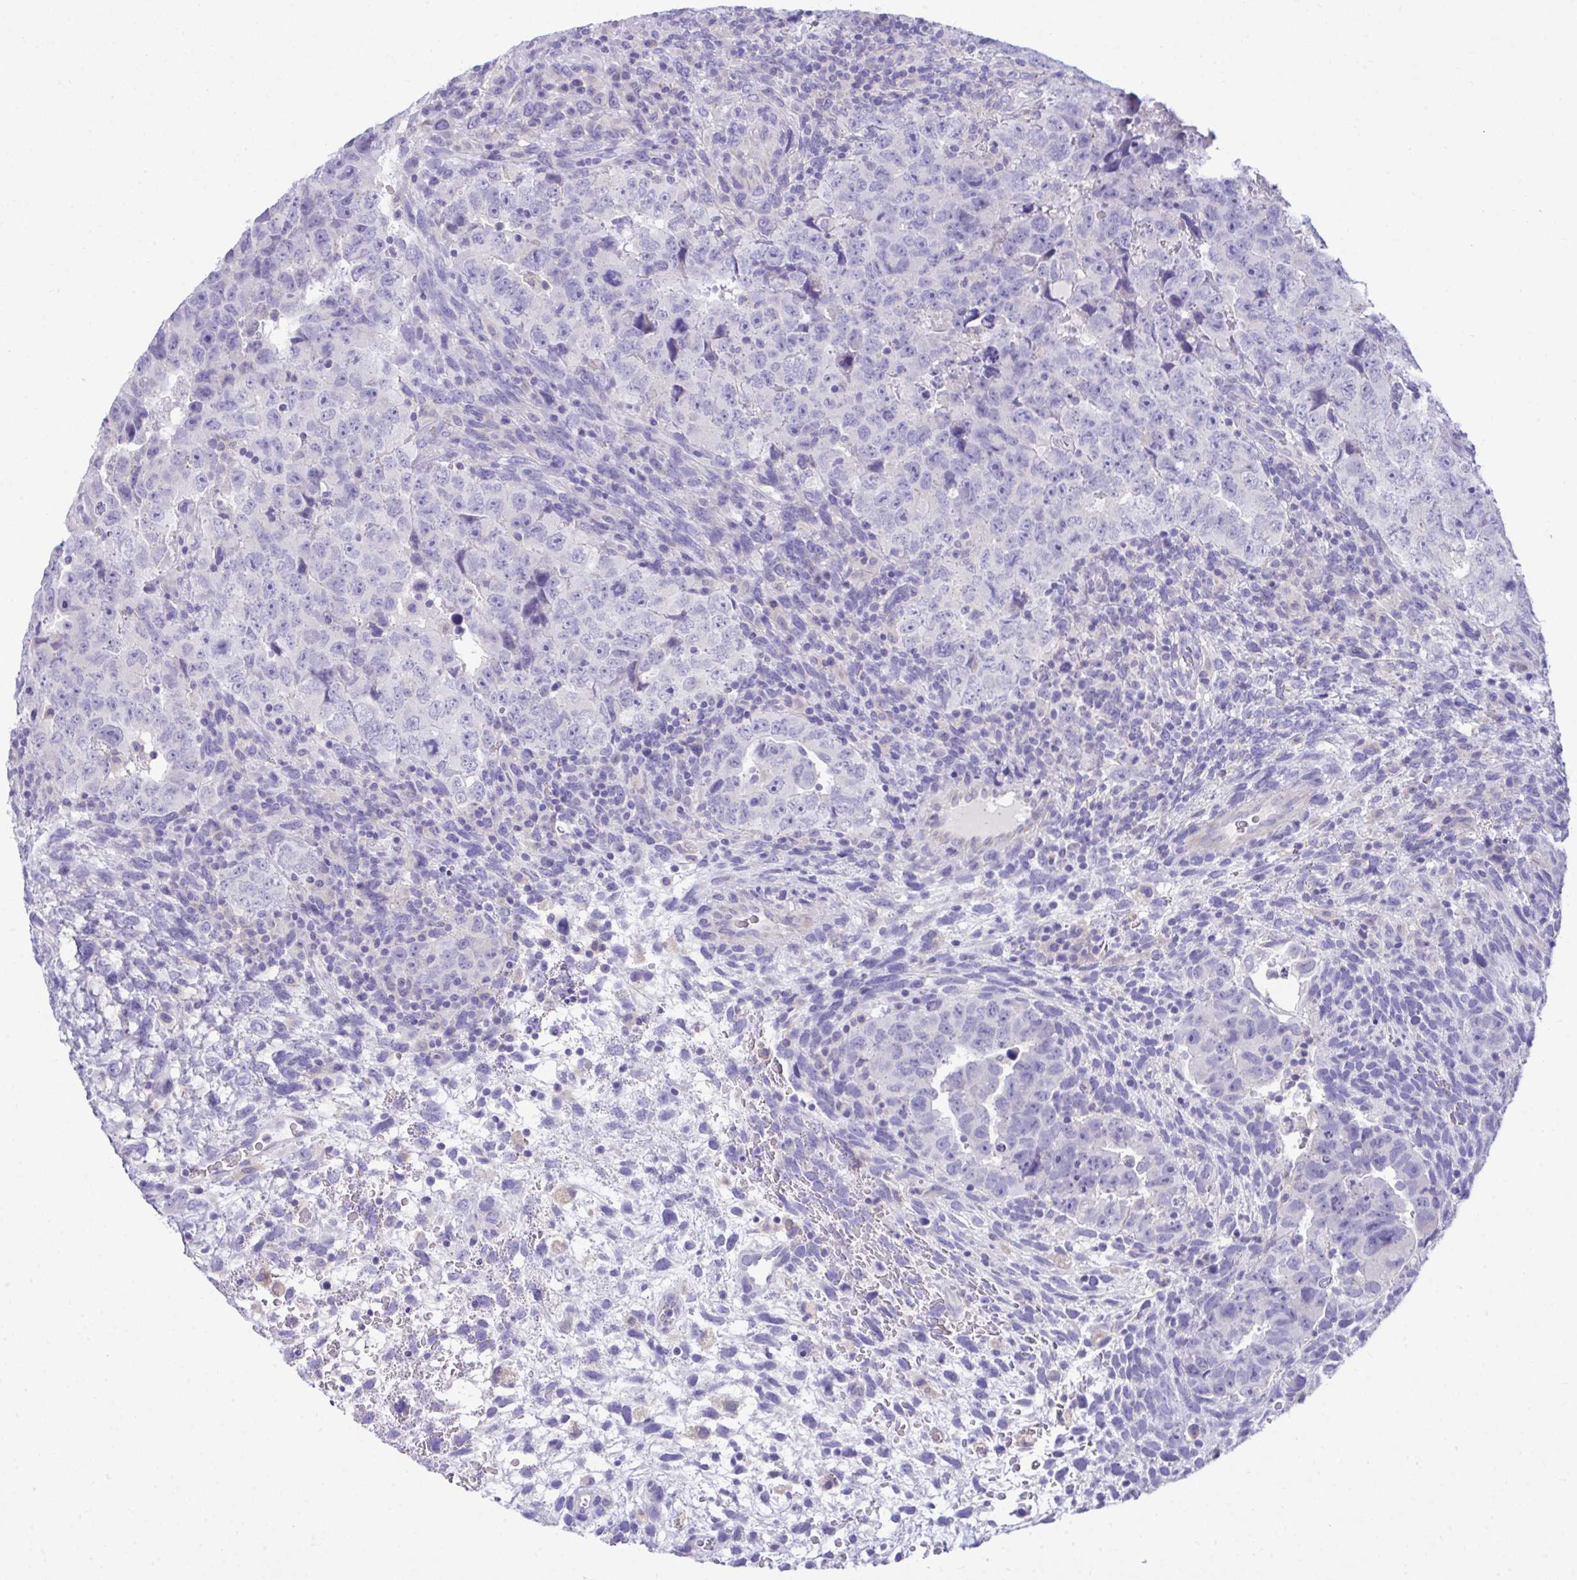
{"staining": {"intensity": "negative", "quantity": "none", "location": "none"}, "tissue": "testis cancer", "cell_type": "Tumor cells", "image_type": "cancer", "snomed": [{"axis": "morphology", "description": "Carcinoma, Embryonal, NOS"}, {"axis": "topography", "description": "Testis"}], "caption": "High magnification brightfield microscopy of testis cancer stained with DAB (3,3'-diaminobenzidine) (brown) and counterstained with hematoxylin (blue): tumor cells show no significant expression.", "gene": "PLEKHH1", "patient": {"sex": "male", "age": 24}}